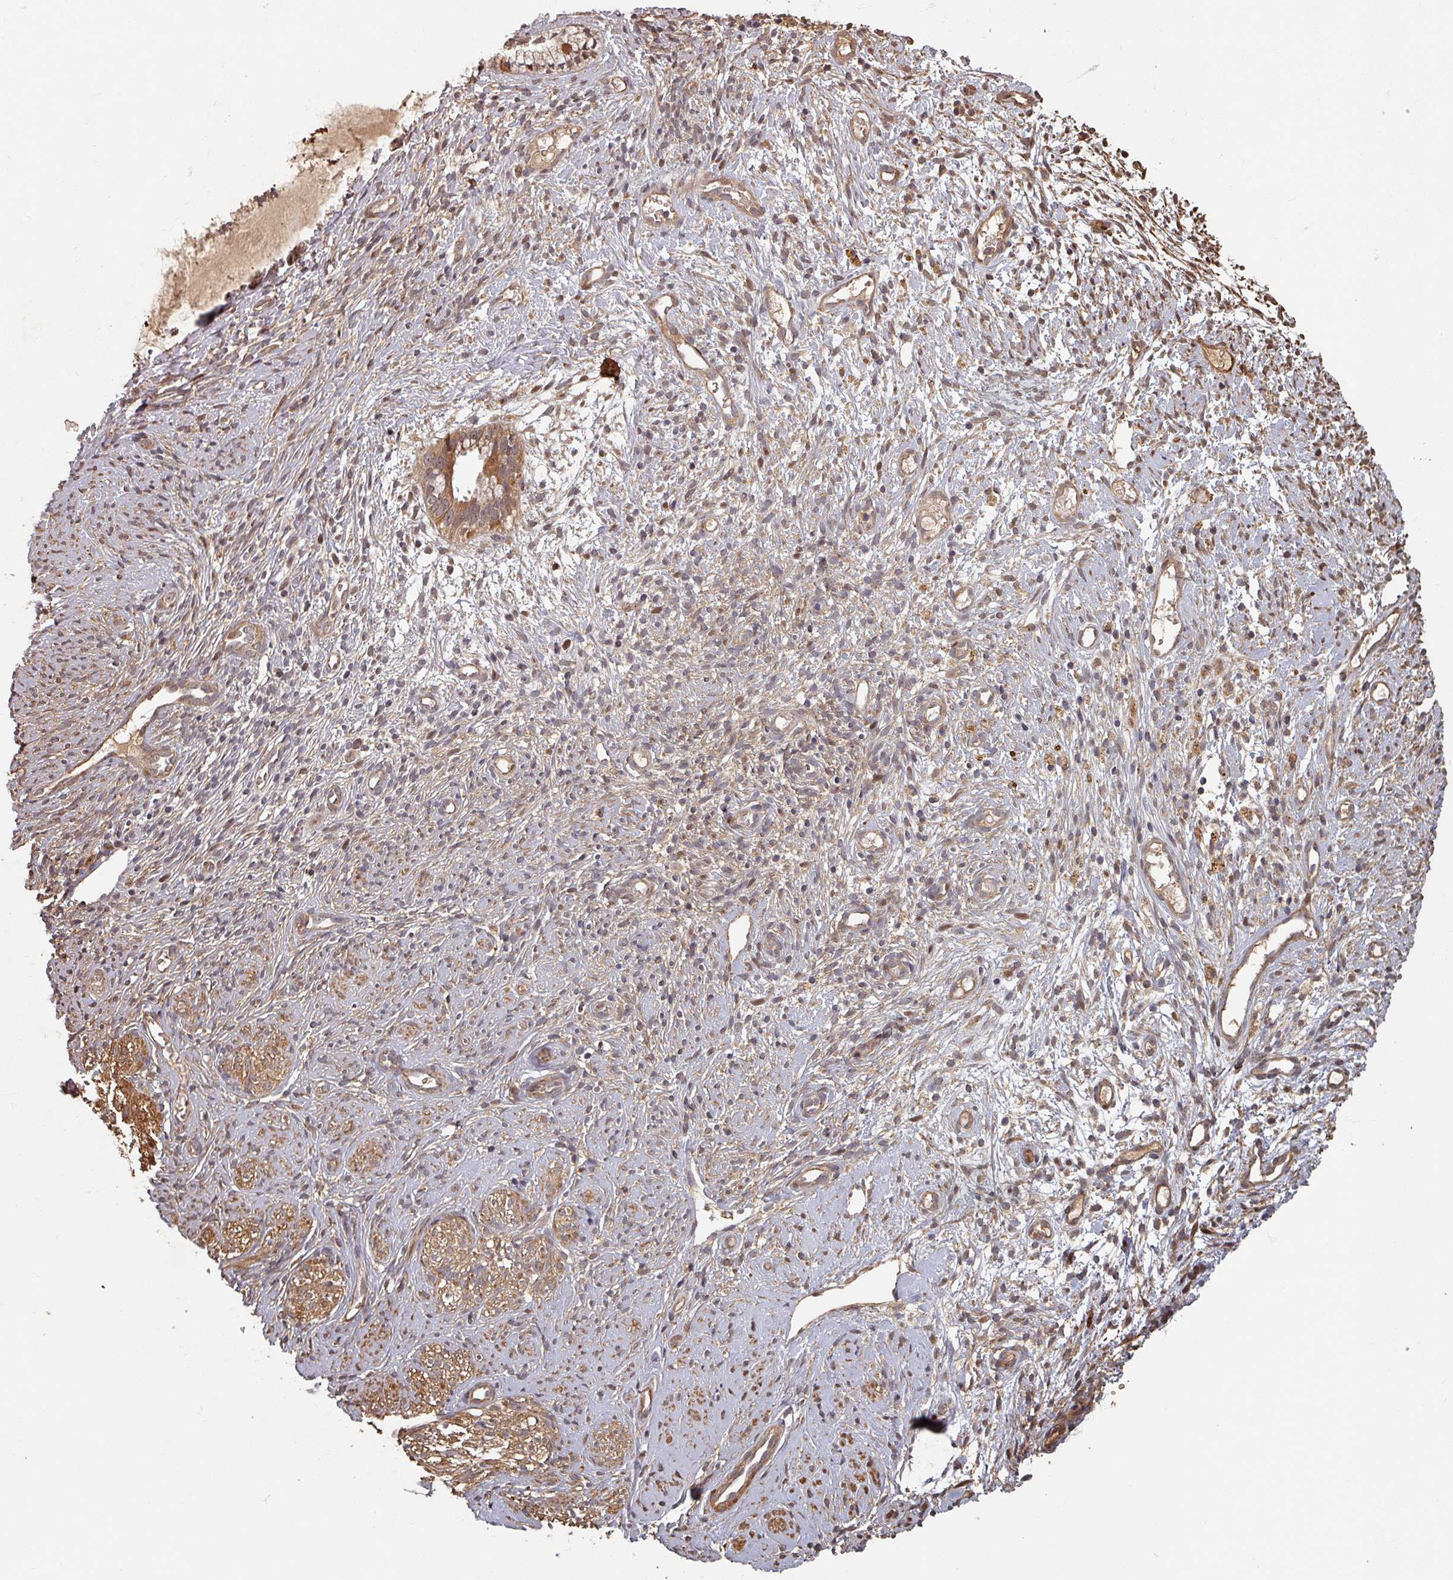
{"staining": {"intensity": "moderate", "quantity": ">75%", "location": "cytoplasmic/membranous"}, "tissue": "cervix", "cell_type": "Glandular cells", "image_type": "normal", "snomed": [{"axis": "morphology", "description": "Normal tissue, NOS"}, {"axis": "topography", "description": "Cervix"}], "caption": "Immunohistochemistry (IHC) of unremarkable cervix exhibits medium levels of moderate cytoplasmic/membranous positivity in approximately >75% of glandular cells.", "gene": "EID1", "patient": {"sex": "female", "age": 76}}